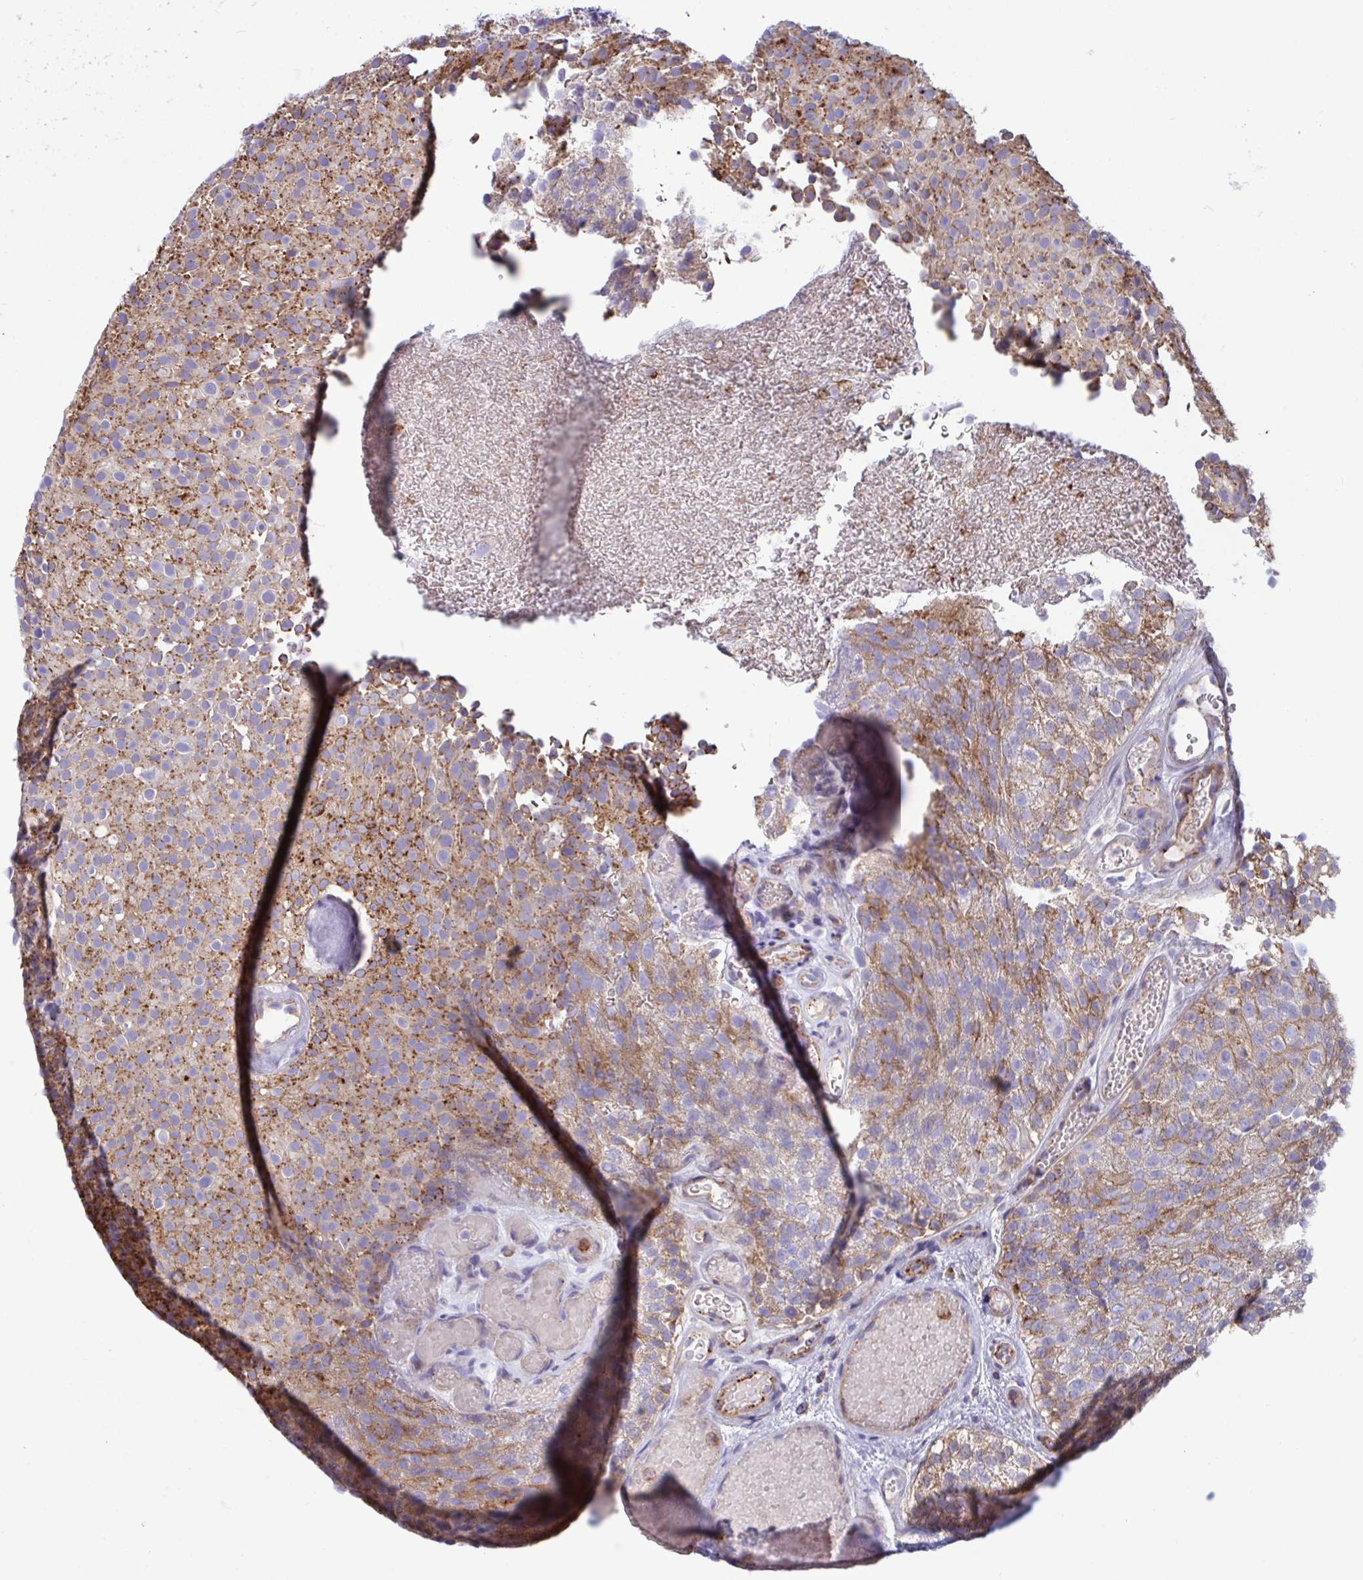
{"staining": {"intensity": "moderate", "quantity": ">75%", "location": "cytoplasmic/membranous"}, "tissue": "urothelial cancer", "cell_type": "Tumor cells", "image_type": "cancer", "snomed": [{"axis": "morphology", "description": "Urothelial carcinoma, Low grade"}, {"axis": "topography", "description": "Urinary bladder"}], "caption": "This is an image of immunohistochemistry (IHC) staining of urothelial cancer, which shows moderate expression in the cytoplasmic/membranous of tumor cells.", "gene": "SLC9A6", "patient": {"sex": "male", "age": 78}}